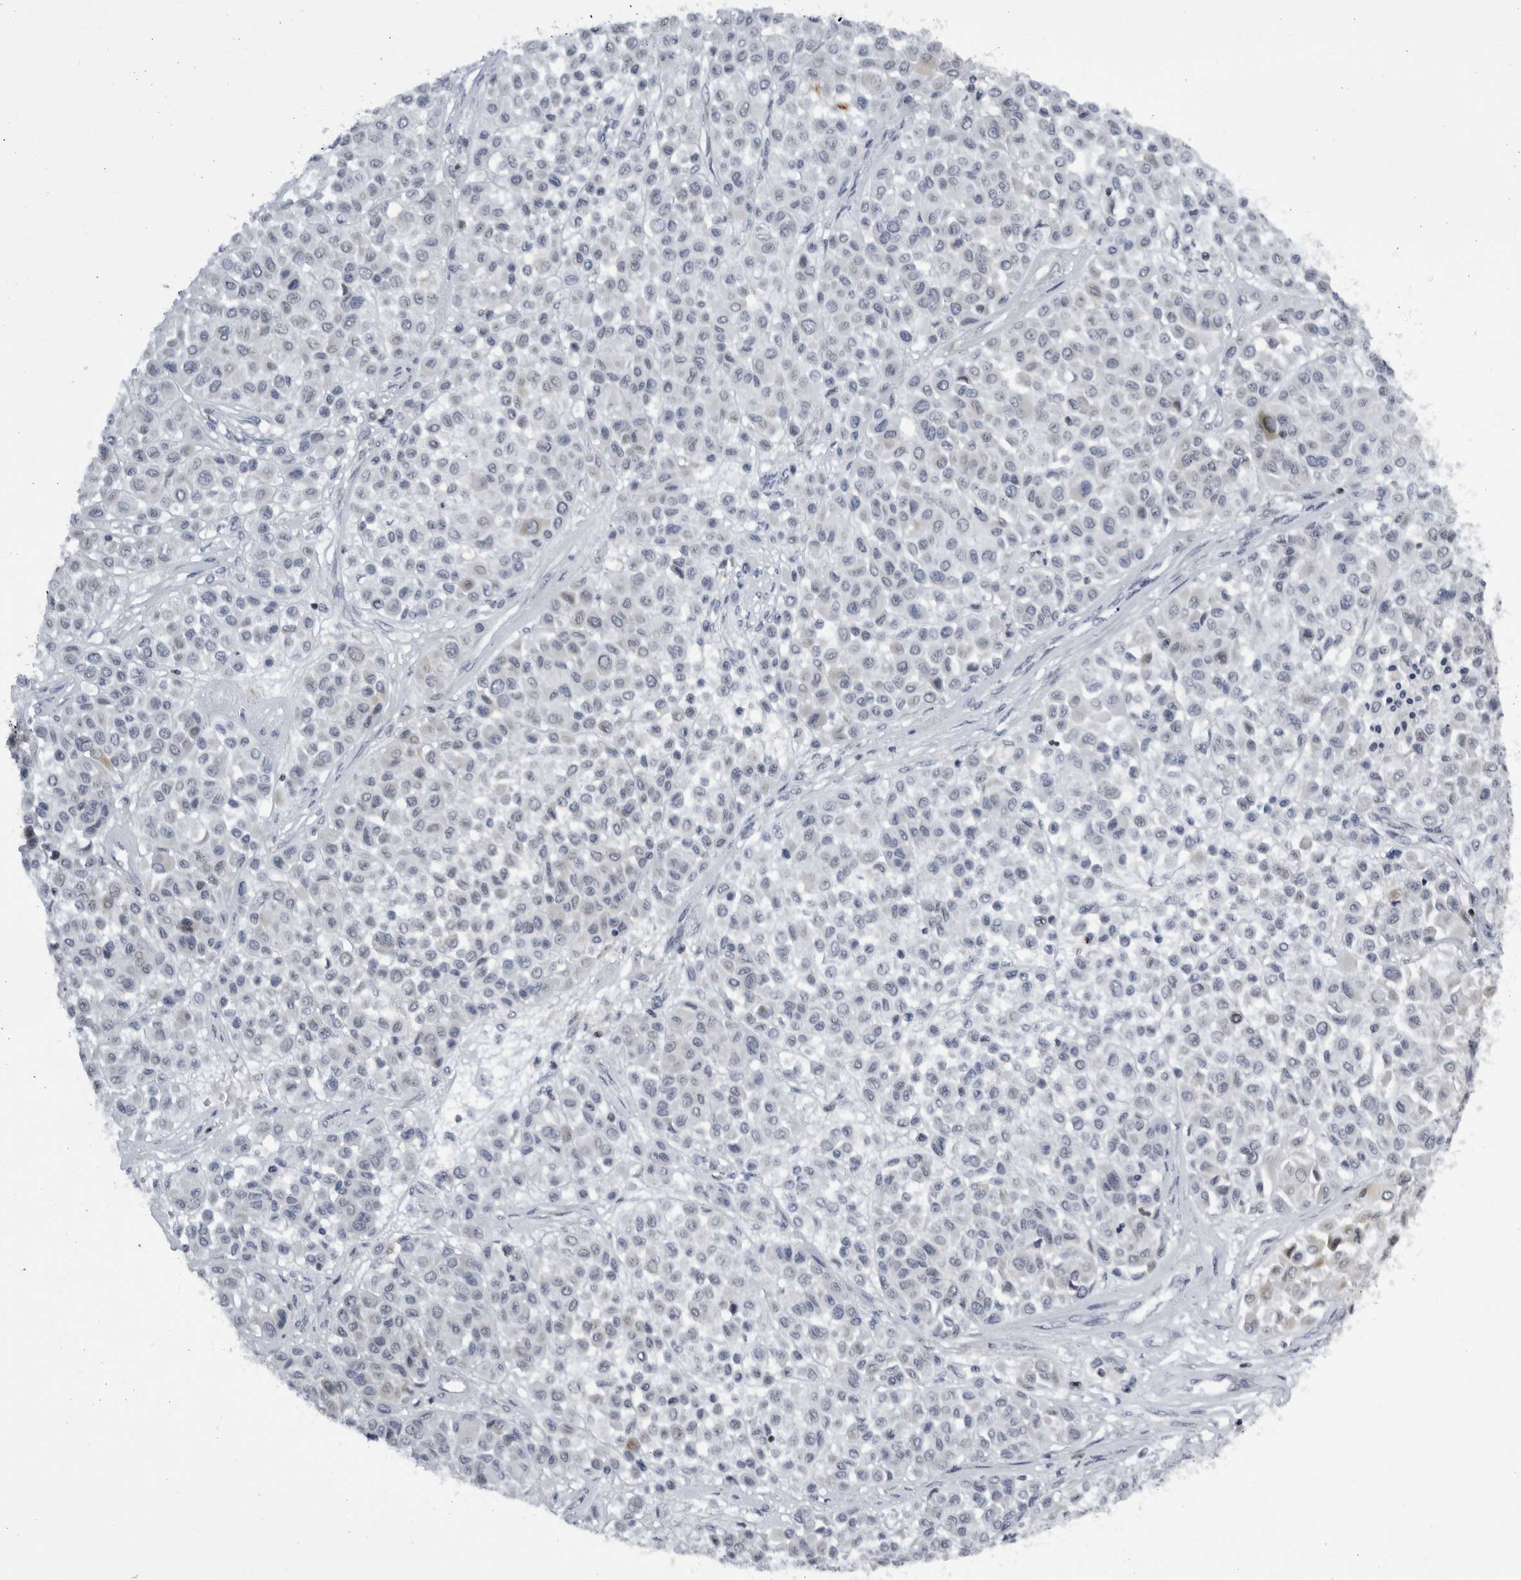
{"staining": {"intensity": "negative", "quantity": "none", "location": "none"}, "tissue": "melanoma", "cell_type": "Tumor cells", "image_type": "cancer", "snomed": [{"axis": "morphology", "description": "Malignant melanoma, Metastatic site"}, {"axis": "topography", "description": "Soft tissue"}], "caption": "DAB immunohistochemical staining of human melanoma displays no significant expression in tumor cells. The staining was performed using DAB (3,3'-diaminobenzidine) to visualize the protein expression in brown, while the nuclei were stained in blue with hematoxylin (Magnification: 20x).", "gene": "SLC25A22", "patient": {"sex": "male", "age": 41}}